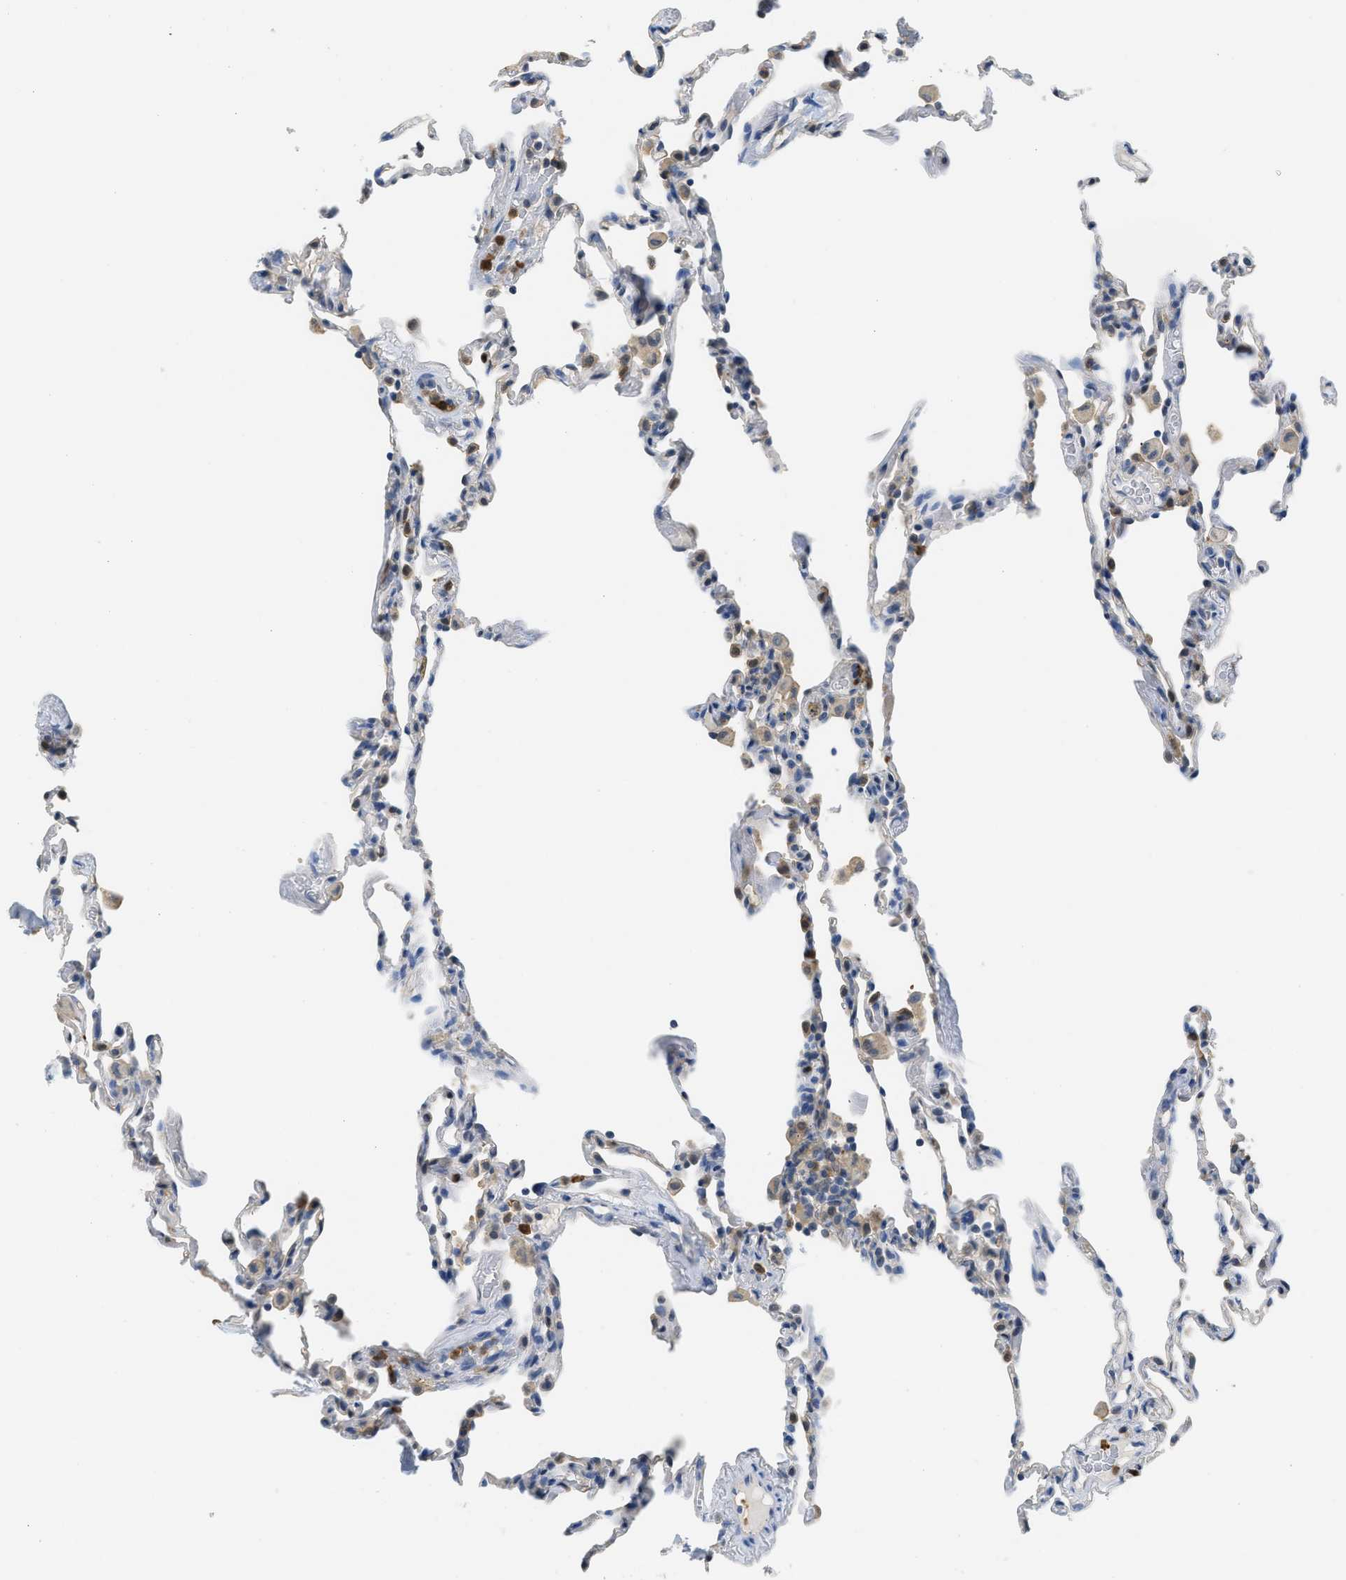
{"staining": {"intensity": "negative", "quantity": "none", "location": "none"}, "tissue": "lung", "cell_type": "Alveolar cells", "image_type": "normal", "snomed": [{"axis": "morphology", "description": "Normal tissue, NOS"}, {"axis": "topography", "description": "Lung"}], "caption": "Immunohistochemistry micrograph of unremarkable human lung stained for a protein (brown), which reveals no staining in alveolar cells.", "gene": "SERPINB1", "patient": {"sex": "male", "age": 59}}